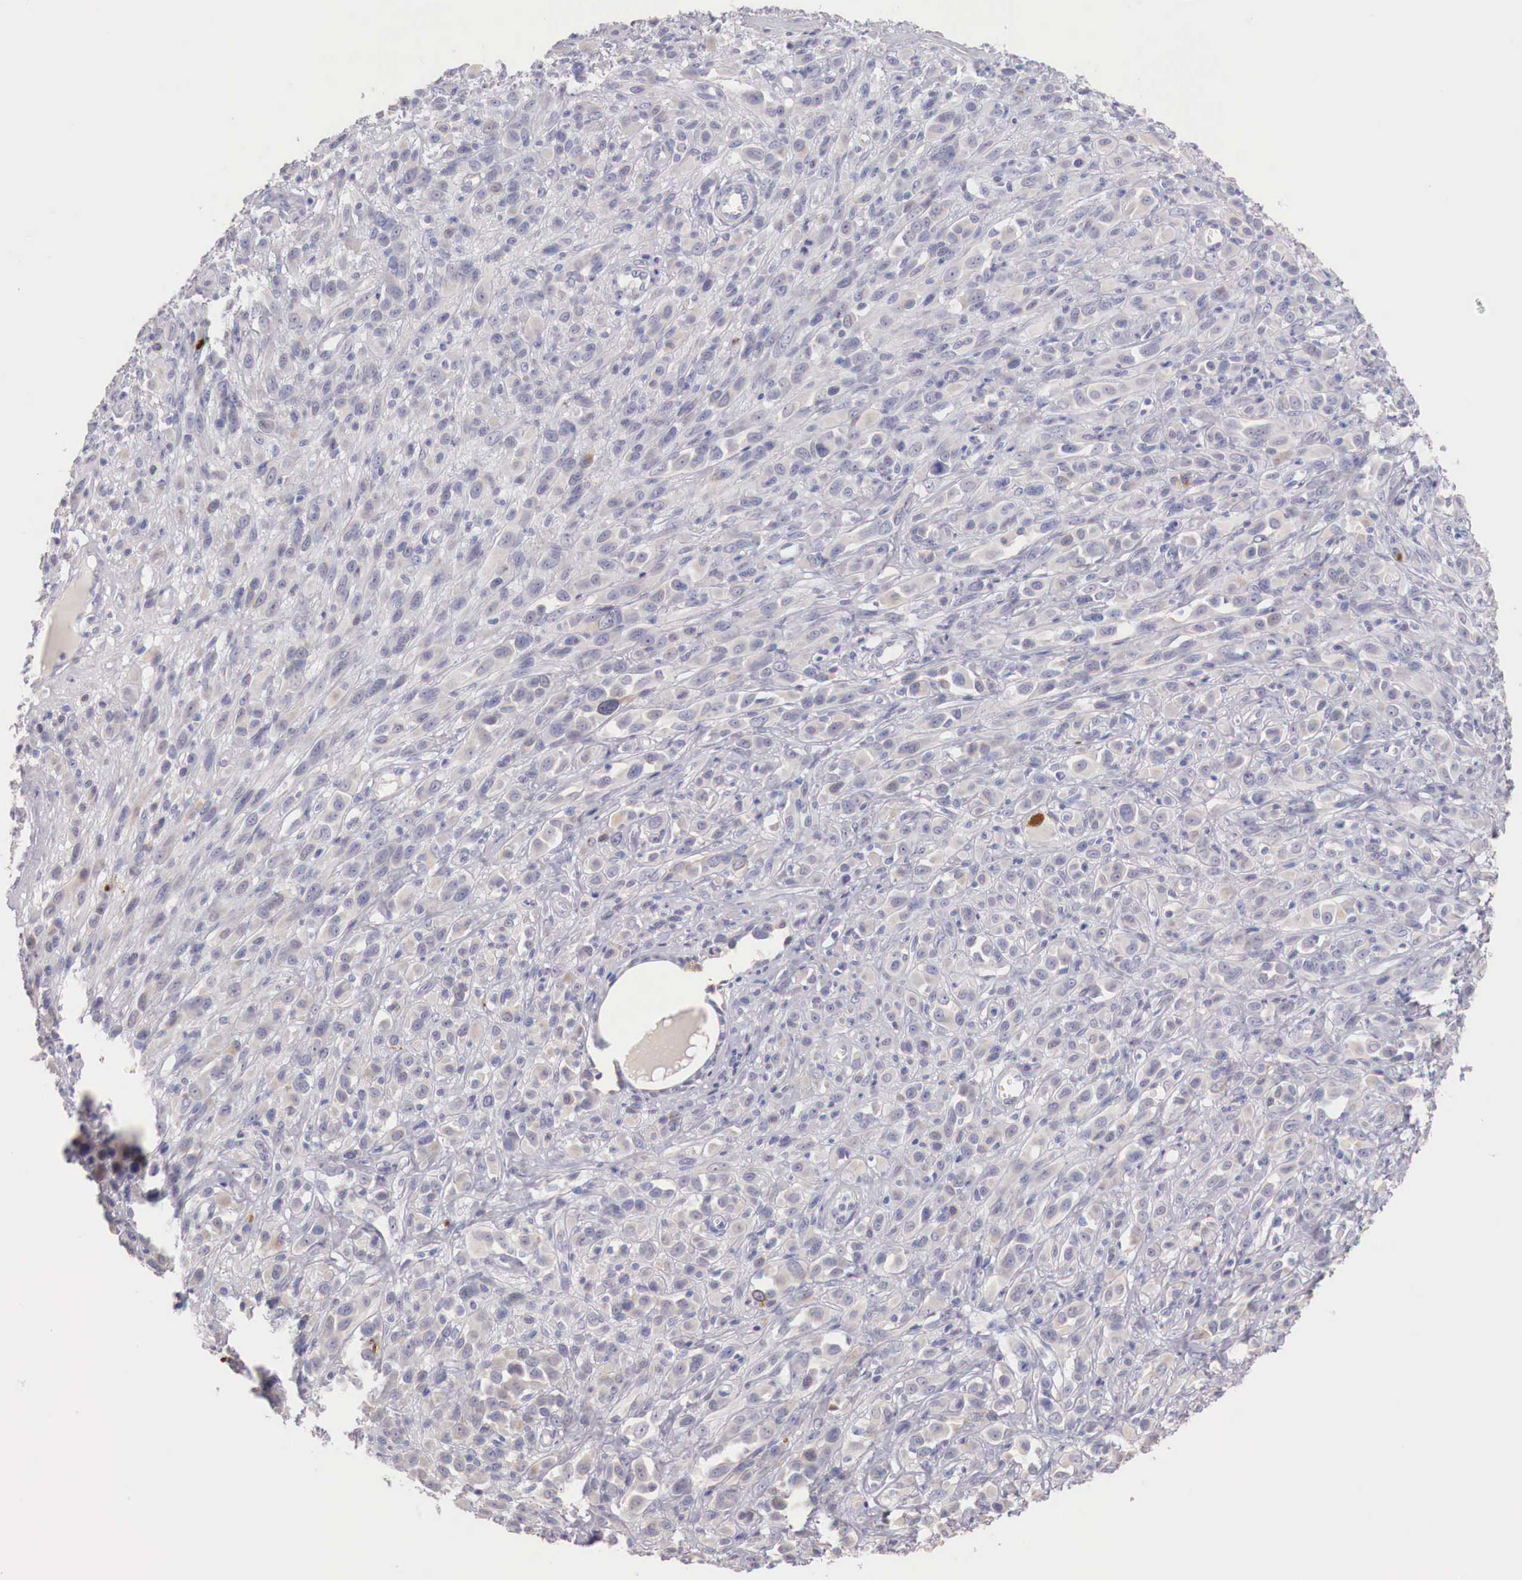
{"staining": {"intensity": "weak", "quantity": "25%-75%", "location": "cytoplasmic/membranous"}, "tissue": "melanoma", "cell_type": "Tumor cells", "image_type": "cancer", "snomed": [{"axis": "morphology", "description": "Malignant melanoma, NOS"}, {"axis": "topography", "description": "Skin"}], "caption": "About 25%-75% of tumor cells in melanoma show weak cytoplasmic/membranous protein expression as visualized by brown immunohistochemical staining.", "gene": "ITIH6", "patient": {"sex": "male", "age": 51}}